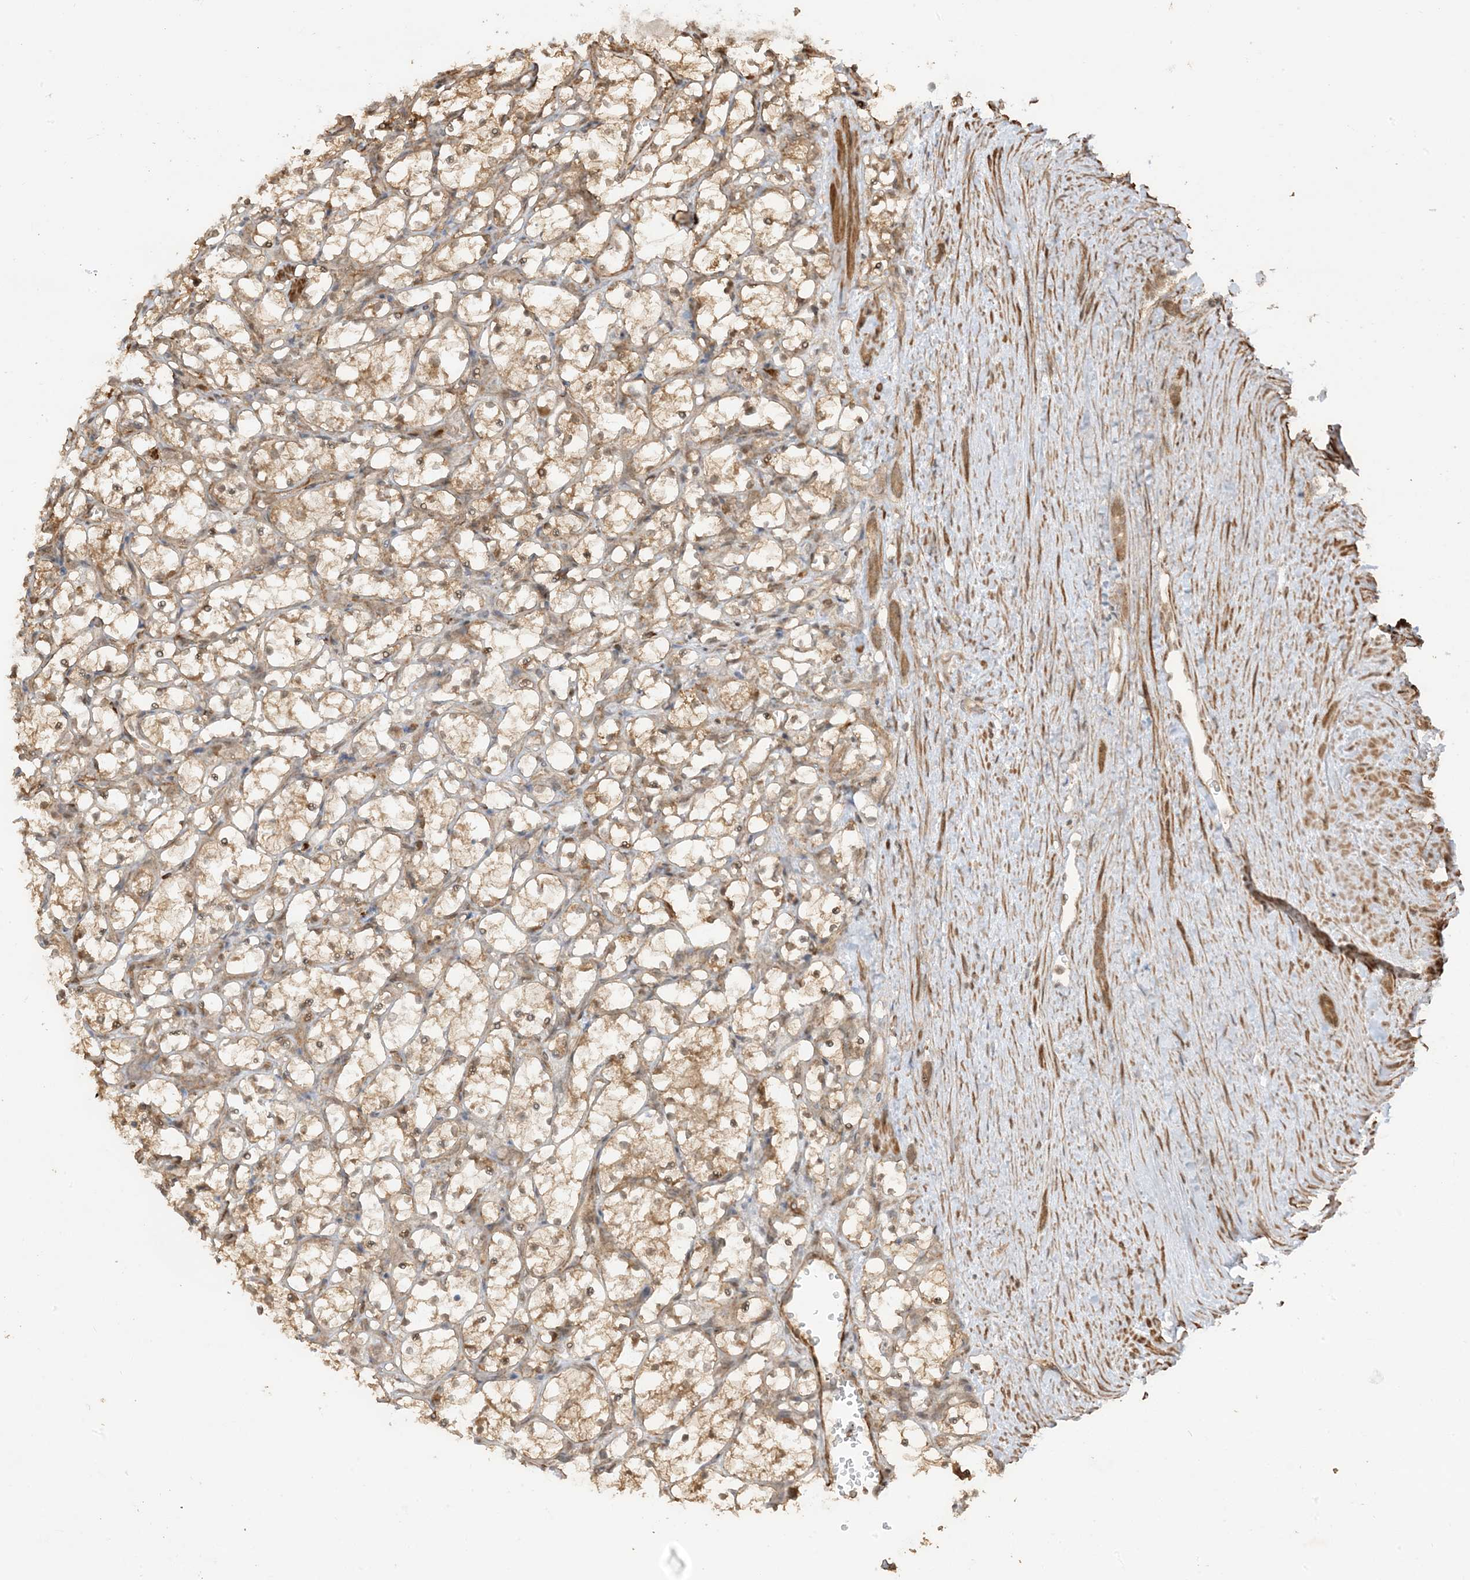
{"staining": {"intensity": "moderate", "quantity": ">75%", "location": "cytoplasmic/membranous"}, "tissue": "renal cancer", "cell_type": "Tumor cells", "image_type": "cancer", "snomed": [{"axis": "morphology", "description": "Adenocarcinoma, NOS"}, {"axis": "topography", "description": "Kidney"}], "caption": "Protein expression analysis of renal adenocarcinoma displays moderate cytoplasmic/membranous expression in about >75% of tumor cells.", "gene": "TBCC", "patient": {"sex": "female", "age": 69}}